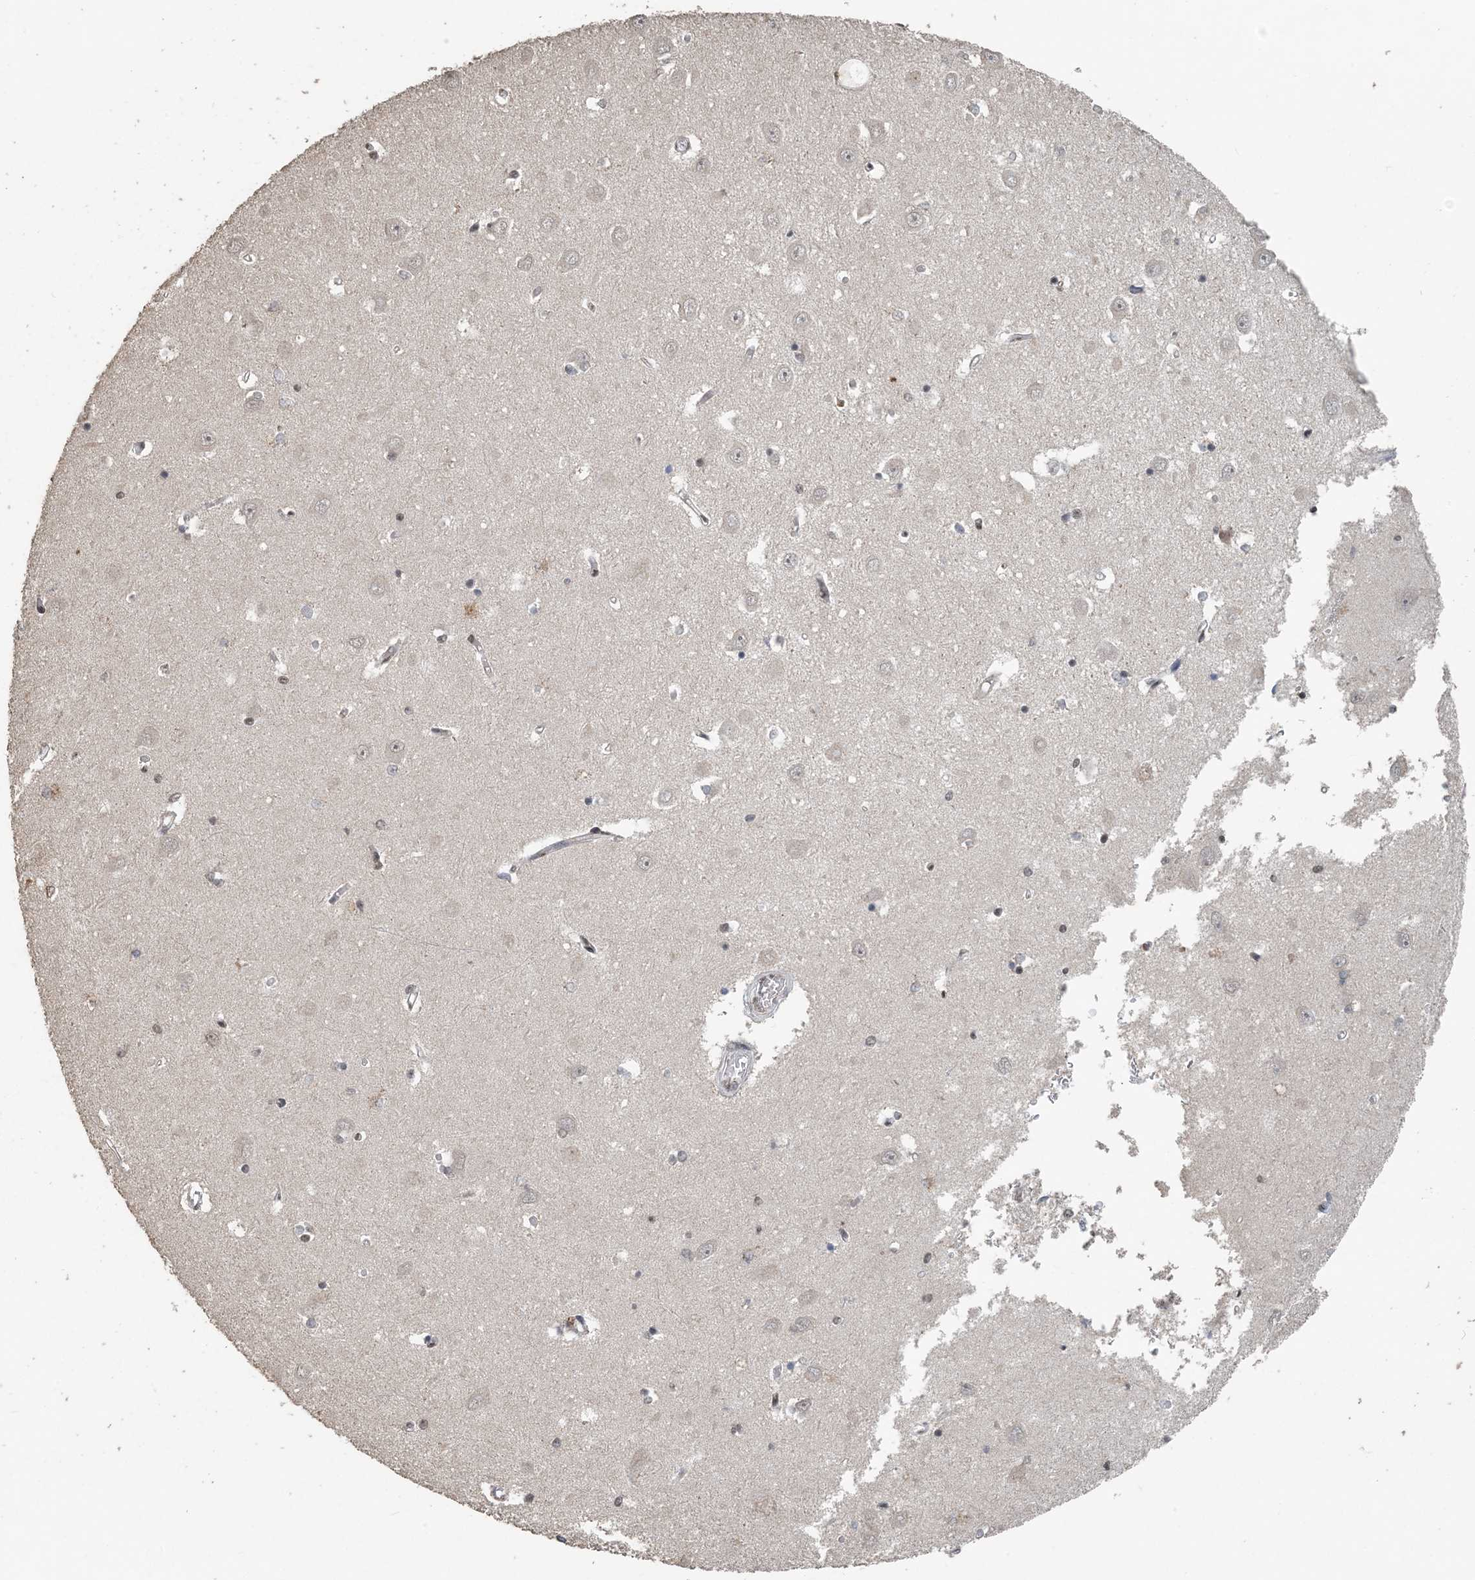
{"staining": {"intensity": "negative", "quantity": "none", "location": "none"}, "tissue": "hippocampus", "cell_type": "Glial cells", "image_type": "normal", "snomed": [{"axis": "morphology", "description": "Normal tissue, NOS"}, {"axis": "topography", "description": "Hippocampus"}], "caption": "The histopathology image demonstrates no staining of glial cells in benign hippocampus.", "gene": "MBD2", "patient": {"sex": "male", "age": 70}}